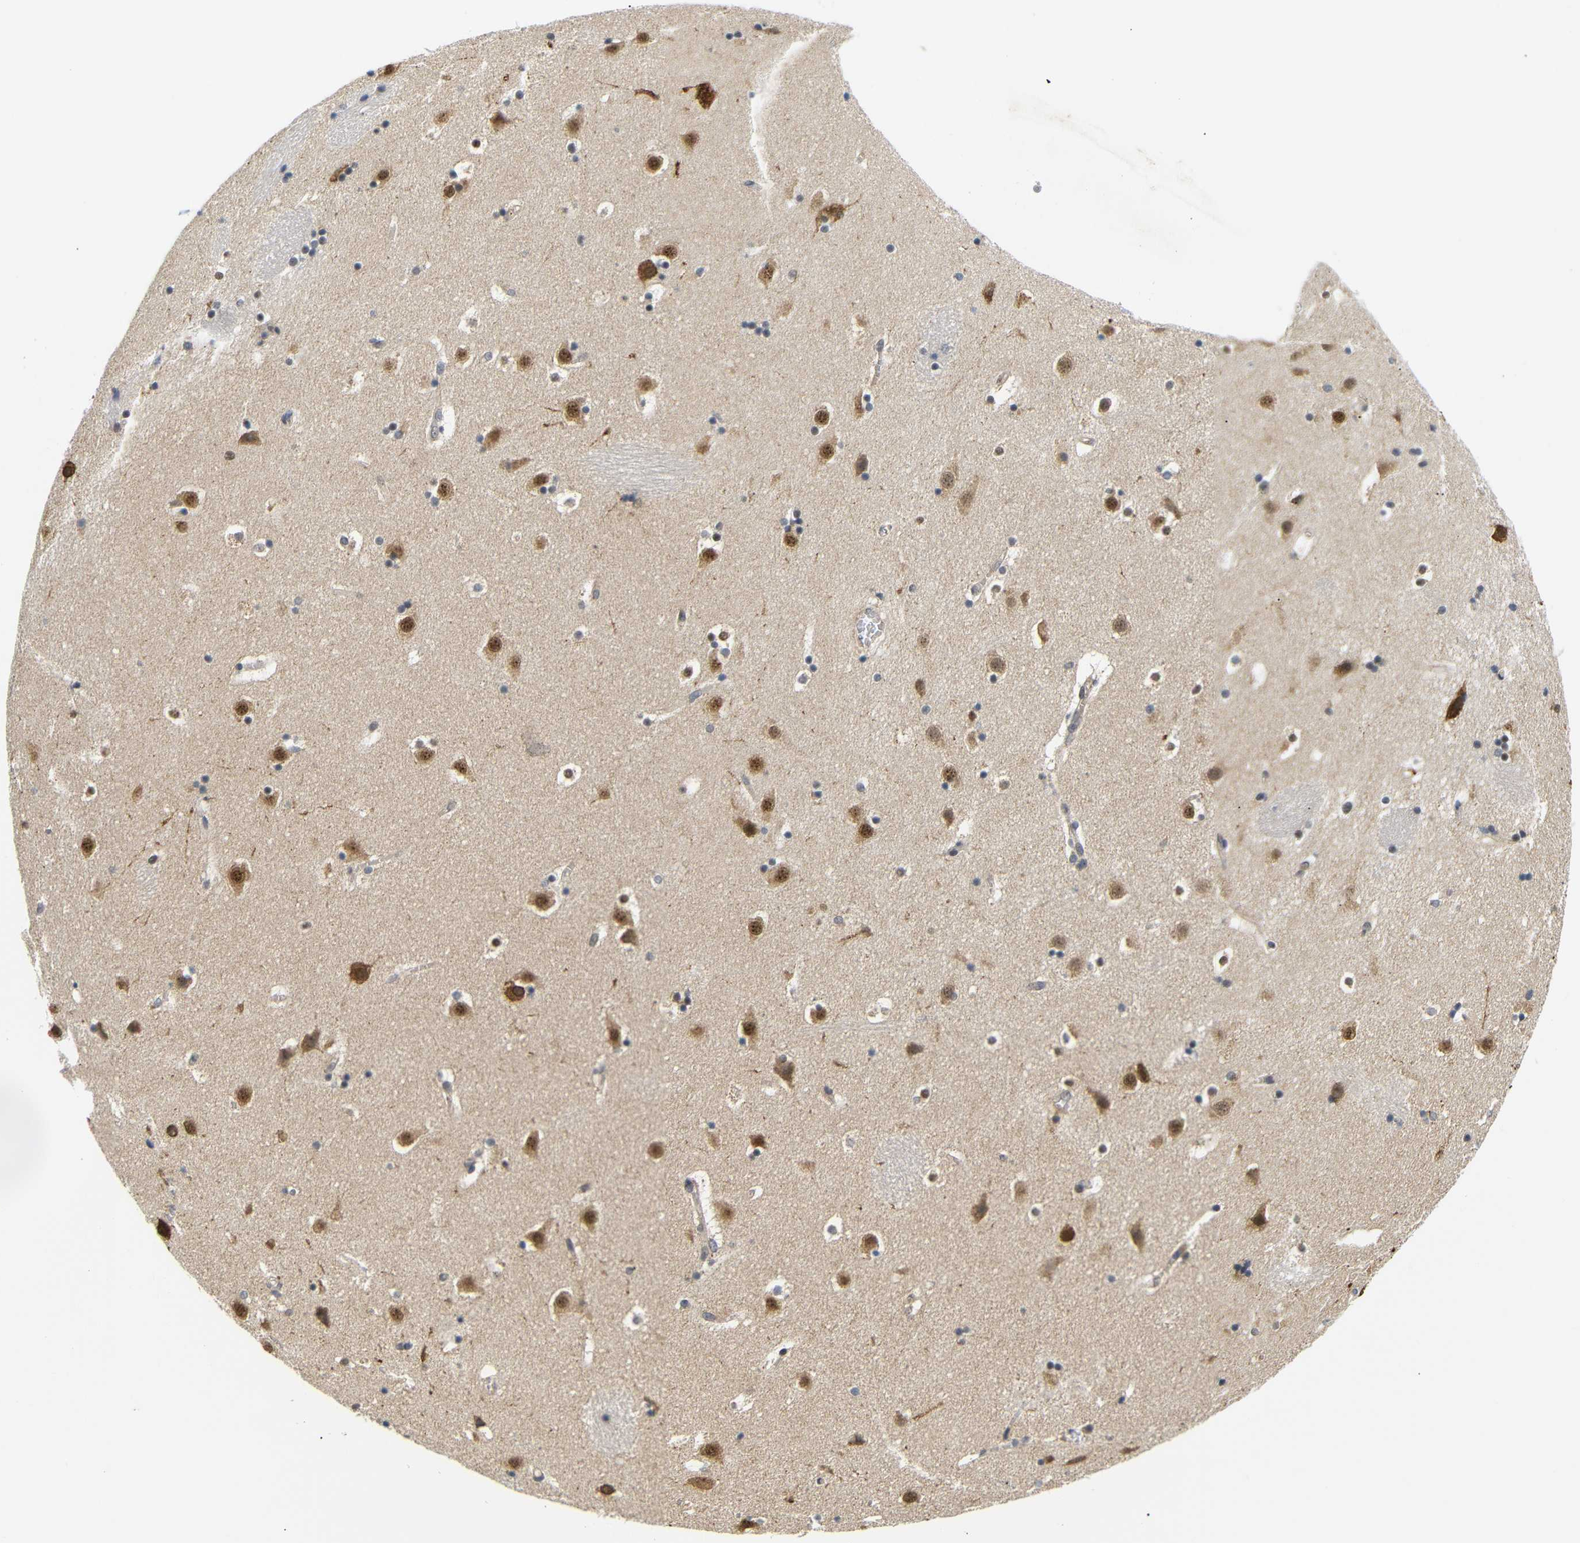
{"staining": {"intensity": "weak", "quantity": "<25%", "location": "cytoplasmic/membranous"}, "tissue": "caudate", "cell_type": "Glial cells", "image_type": "normal", "snomed": [{"axis": "morphology", "description": "Normal tissue, NOS"}, {"axis": "topography", "description": "Lateral ventricle wall"}], "caption": "Photomicrograph shows no significant protein expression in glial cells of normal caudate.", "gene": "GJA5", "patient": {"sex": "male", "age": 45}}